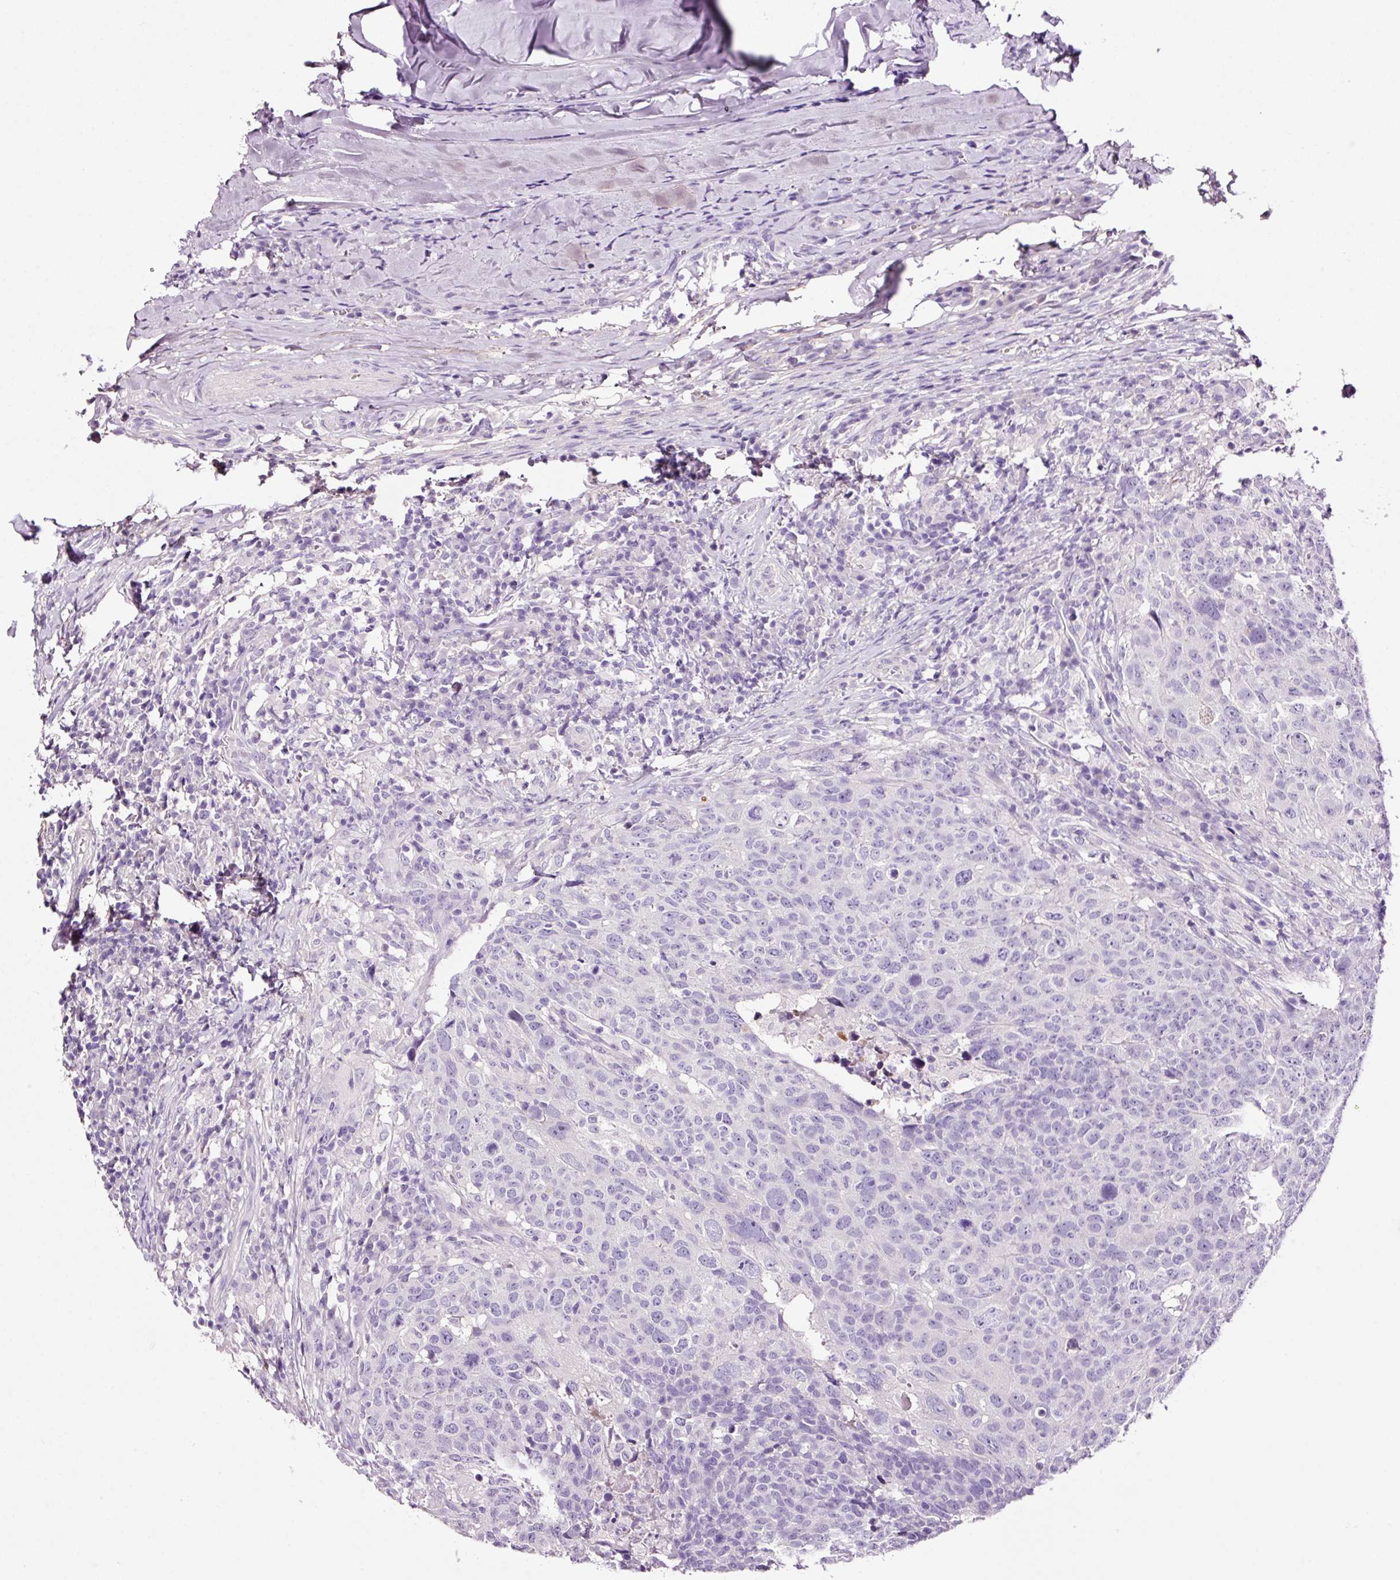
{"staining": {"intensity": "negative", "quantity": "none", "location": "none"}, "tissue": "head and neck cancer", "cell_type": "Tumor cells", "image_type": "cancer", "snomed": [{"axis": "morphology", "description": "Normal tissue, NOS"}, {"axis": "morphology", "description": "Squamous cell carcinoma, NOS"}, {"axis": "topography", "description": "Skeletal muscle"}, {"axis": "topography", "description": "Vascular tissue"}, {"axis": "topography", "description": "Peripheral nerve tissue"}, {"axis": "topography", "description": "Head-Neck"}], "caption": "High magnification brightfield microscopy of head and neck squamous cell carcinoma stained with DAB (3,3'-diaminobenzidine) (brown) and counterstained with hematoxylin (blue): tumor cells show no significant expression.", "gene": "PAM", "patient": {"sex": "male", "age": 66}}